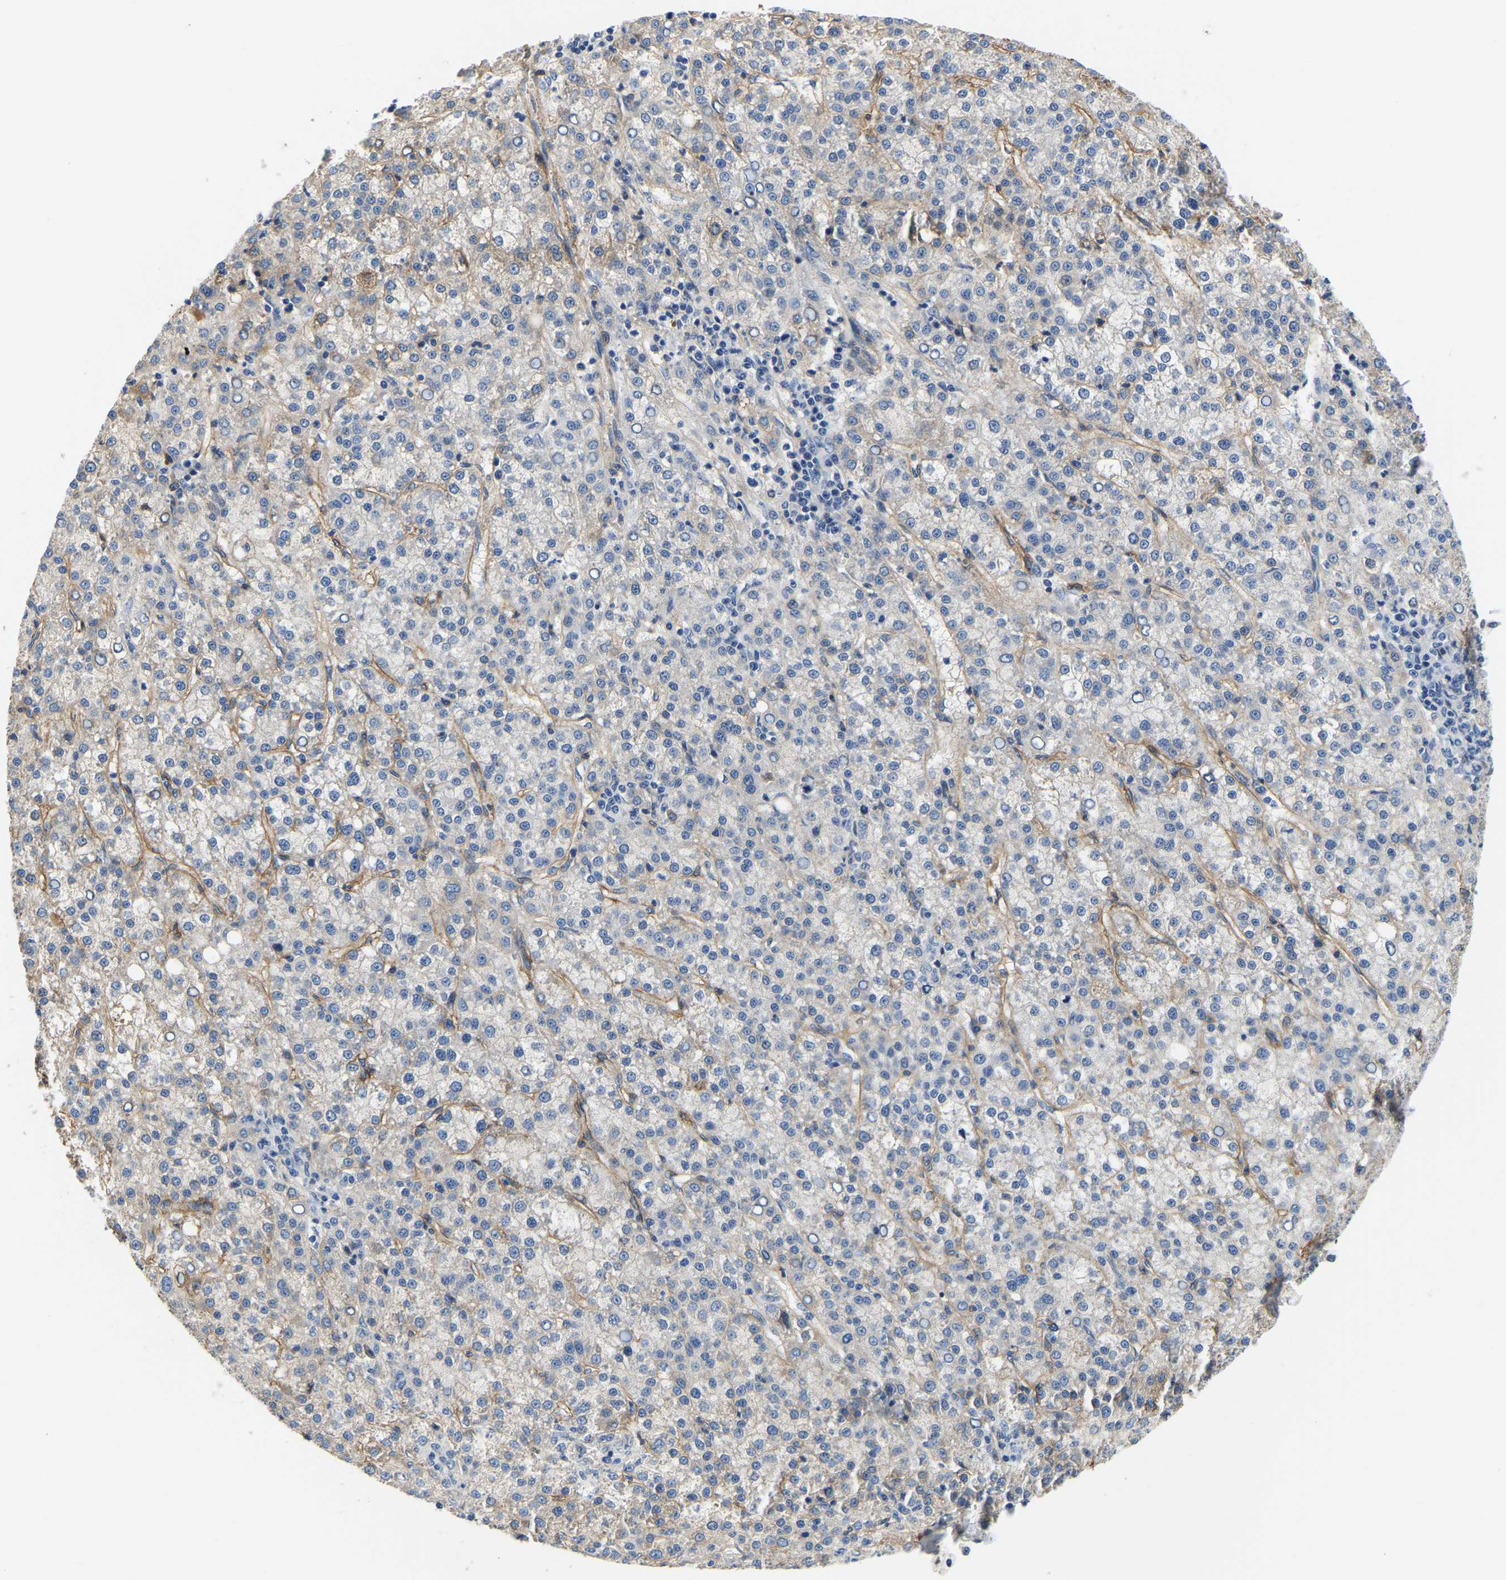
{"staining": {"intensity": "negative", "quantity": "none", "location": "none"}, "tissue": "liver cancer", "cell_type": "Tumor cells", "image_type": "cancer", "snomed": [{"axis": "morphology", "description": "Carcinoma, Hepatocellular, NOS"}, {"axis": "topography", "description": "Liver"}], "caption": "Human liver cancer (hepatocellular carcinoma) stained for a protein using immunohistochemistry (IHC) demonstrates no staining in tumor cells.", "gene": "LIAS", "patient": {"sex": "female", "age": 58}}